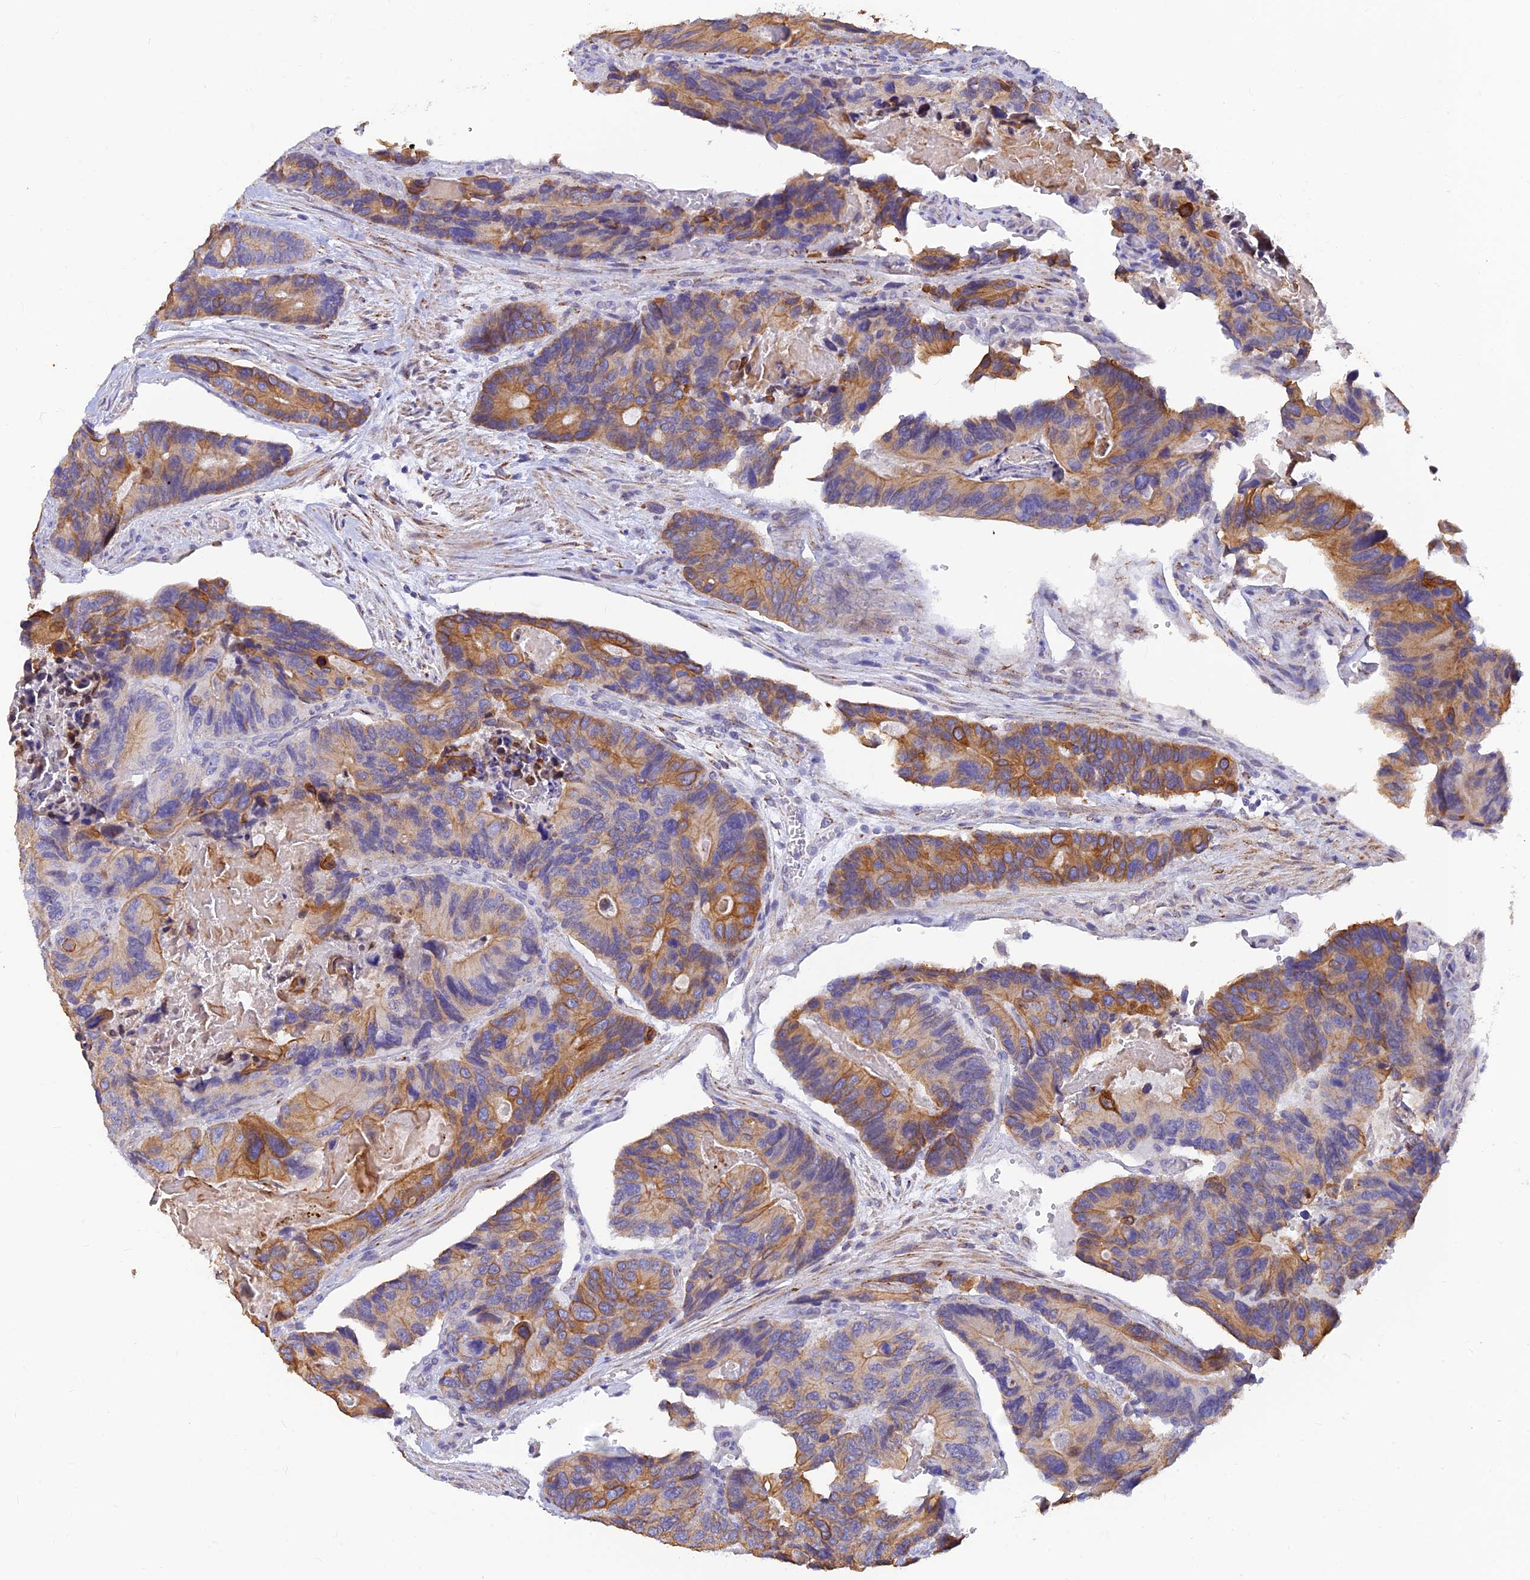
{"staining": {"intensity": "moderate", "quantity": "25%-75%", "location": "cytoplasmic/membranous"}, "tissue": "colorectal cancer", "cell_type": "Tumor cells", "image_type": "cancer", "snomed": [{"axis": "morphology", "description": "Adenocarcinoma, NOS"}, {"axis": "topography", "description": "Colon"}], "caption": "Tumor cells reveal medium levels of moderate cytoplasmic/membranous expression in about 25%-75% of cells in human adenocarcinoma (colorectal).", "gene": "ALDH1L2", "patient": {"sex": "male", "age": 84}}